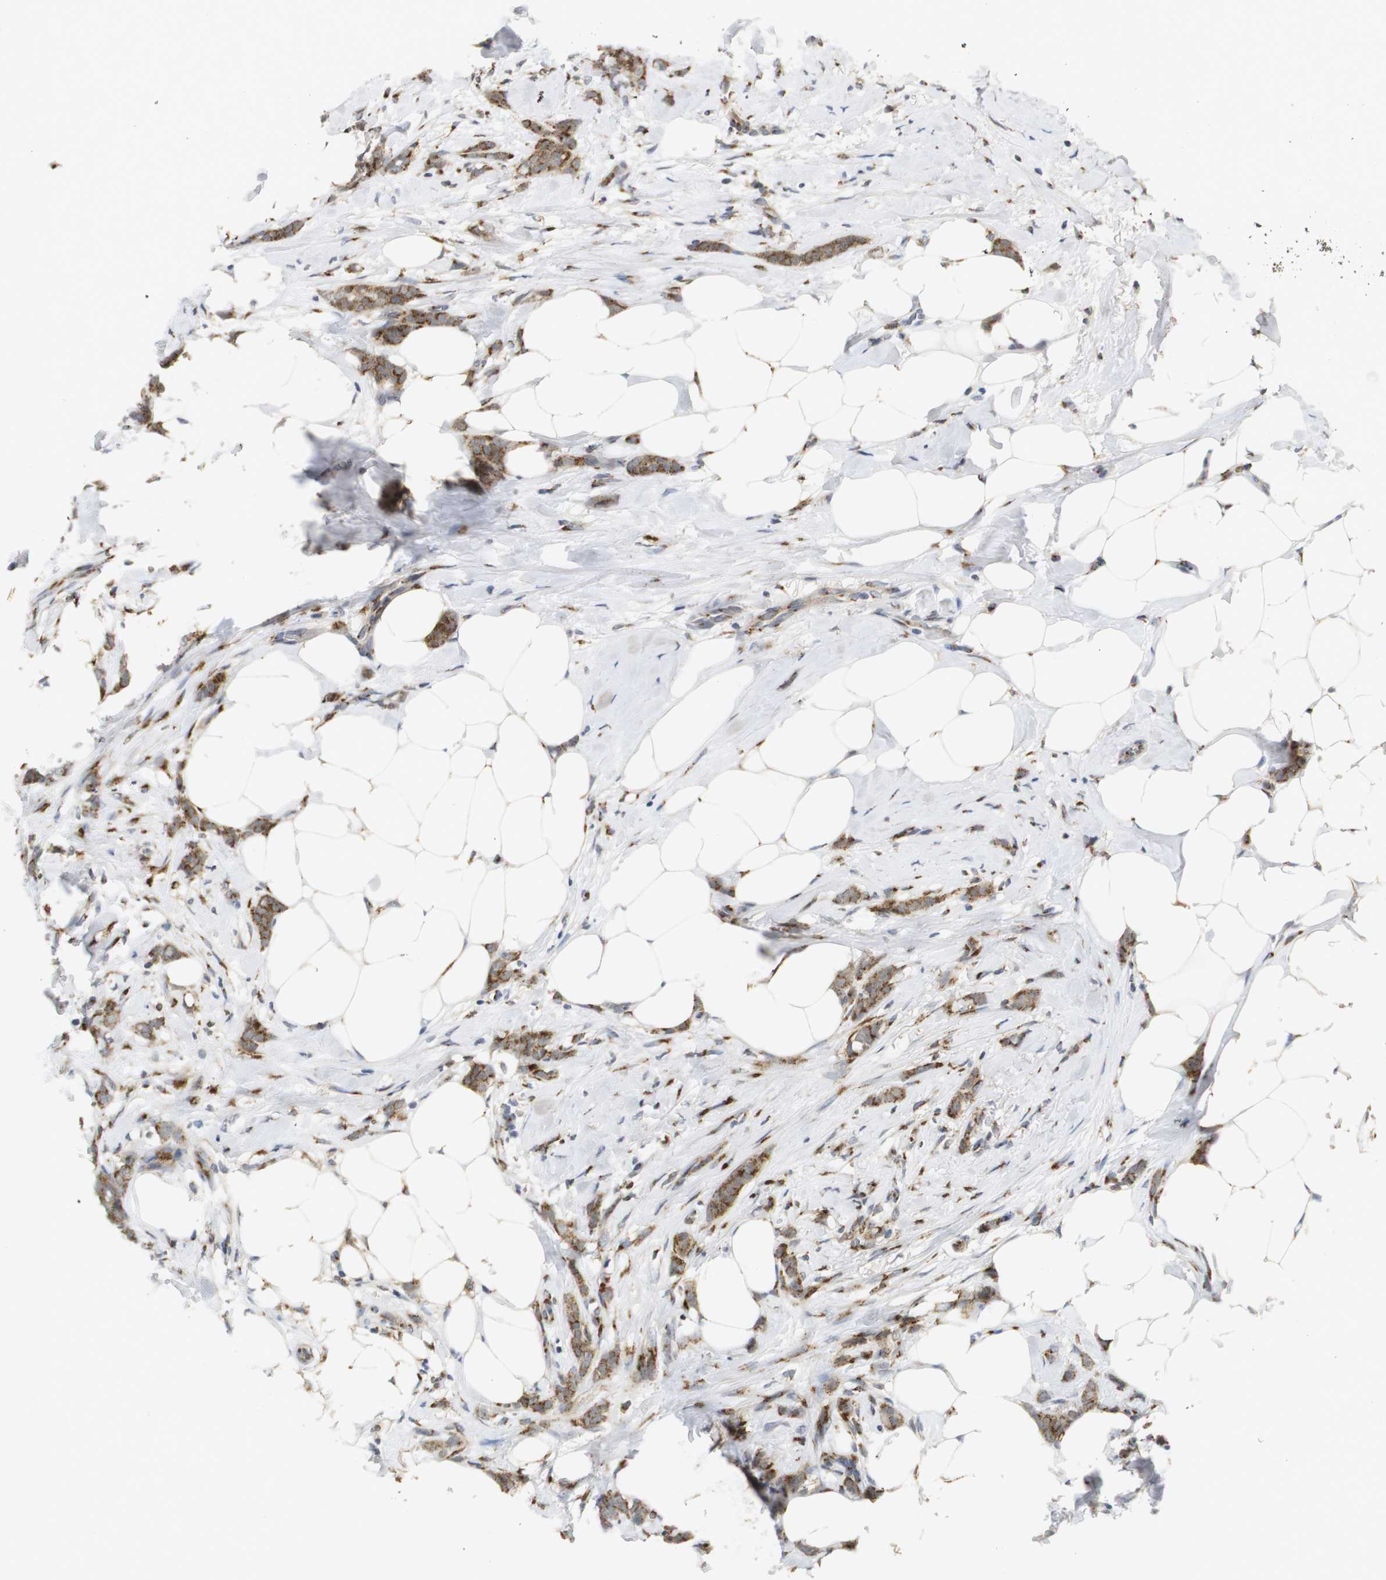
{"staining": {"intensity": "moderate", "quantity": ">75%", "location": "cytoplasmic/membranous"}, "tissue": "breast cancer", "cell_type": "Tumor cells", "image_type": "cancer", "snomed": [{"axis": "morphology", "description": "Lobular carcinoma, in situ"}, {"axis": "morphology", "description": "Lobular carcinoma"}, {"axis": "topography", "description": "Breast"}], "caption": "High-power microscopy captured an immunohistochemistry (IHC) photomicrograph of breast lobular carcinoma, revealing moderate cytoplasmic/membranous staining in approximately >75% of tumor cells.", "gene": "ZFPL1", "patient": {"sex": "female", "age": 41}}